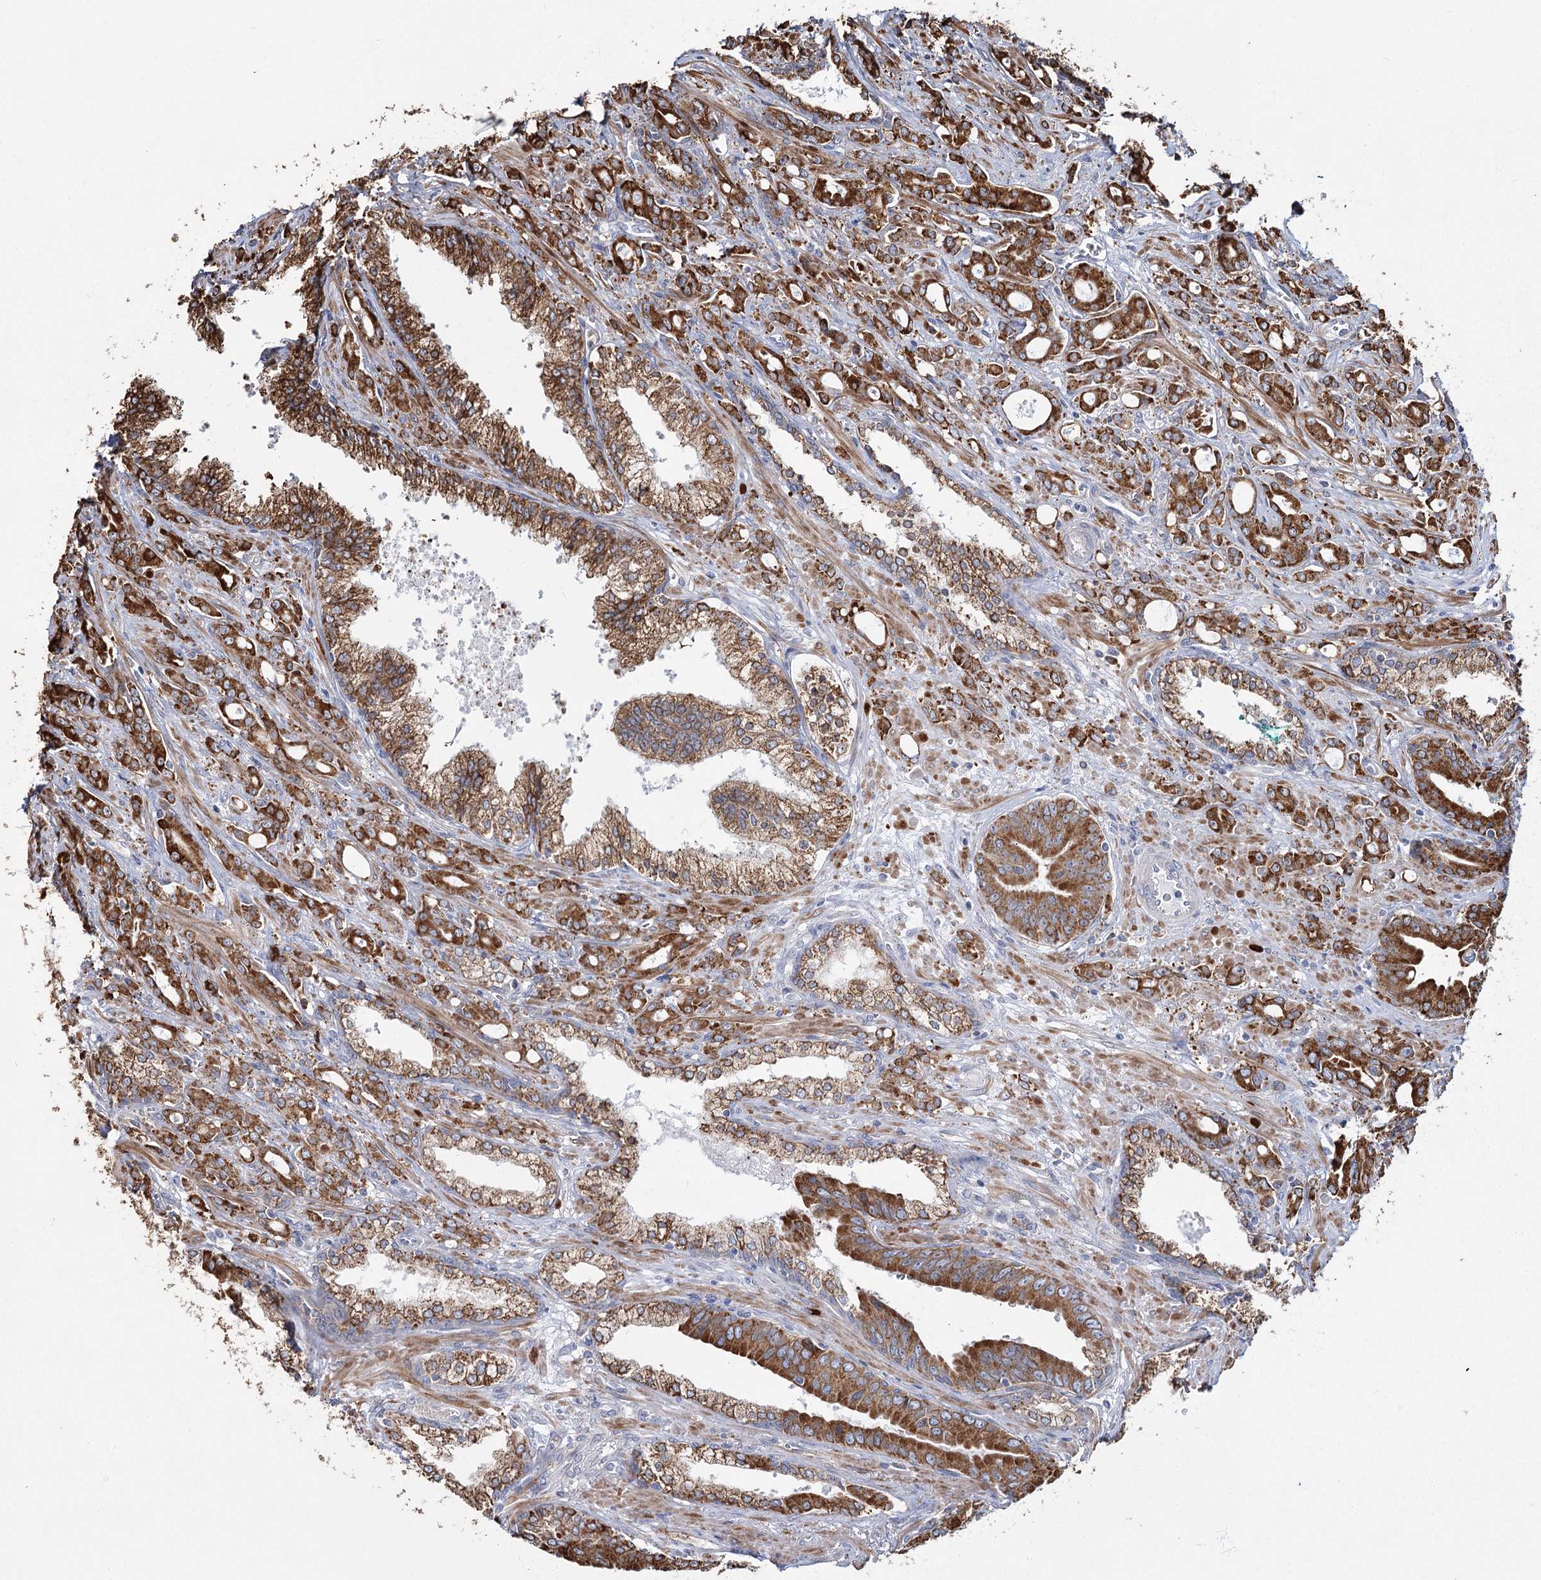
{"staining": {"intensity": "strong", "quantity": ">75%", "location": "cytoplasmic/membranous"}, "tissue": "prostate cancer", "cell_type": "Tumor cells", "image_type": "cancer", "snomed": [{"axis": "morphology", "description": "Adenocarcinoma, High grade"}, {"axis": "topography", "description": "Prostate"}], "caption": "Prostate adenocarcinoma (high-grade) stained for a protein exhibits strong cytoplasmic/membranous positivity in tumor cells.", "gene": "ZCCHC9", "patient": {"sex": "male", "age": 72}}